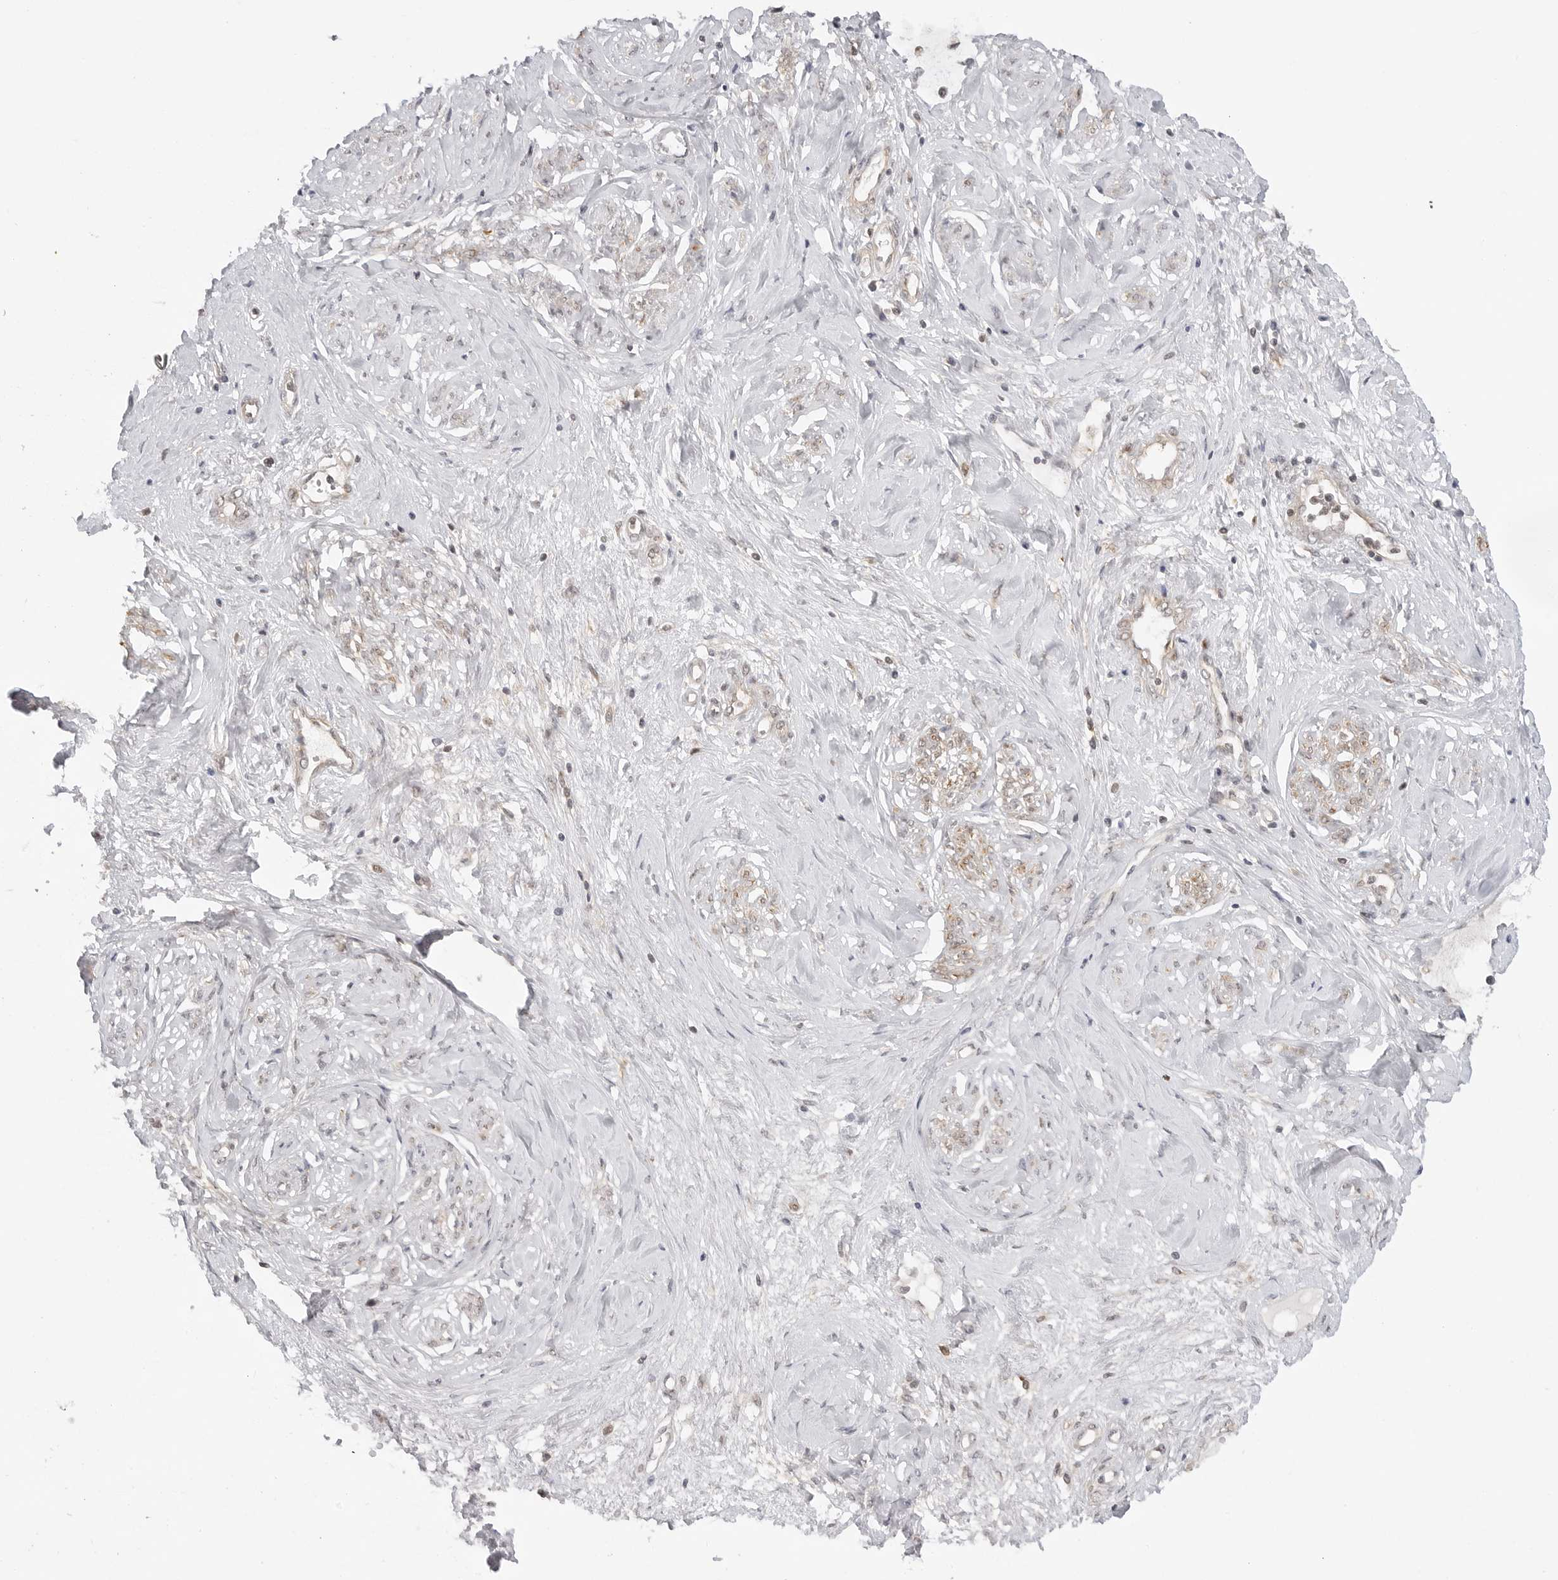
{"staining": {"intensity": "moderate", "quantity": "25%-75%", "location": "cytoplasmic/membranous"}, "tissue": "cervical cancer", "cell_type": "Tumor cells", "image_type": "cancer", "snomed": [{"axis": "morphology", "description": "Adenocarcinoma, NOS"}, {"axis": "topography", "description": "Cervix"}], "caption": "The micrograph displays immunohistochemical staining of cervical cancer (adenocarcinoma). There is moderate cytoplasmic/membranous staining is present in about 25%-75% of tumor cells.", "gene": "MAP2K5", "patient": {"sex": "female", "age": 44}}